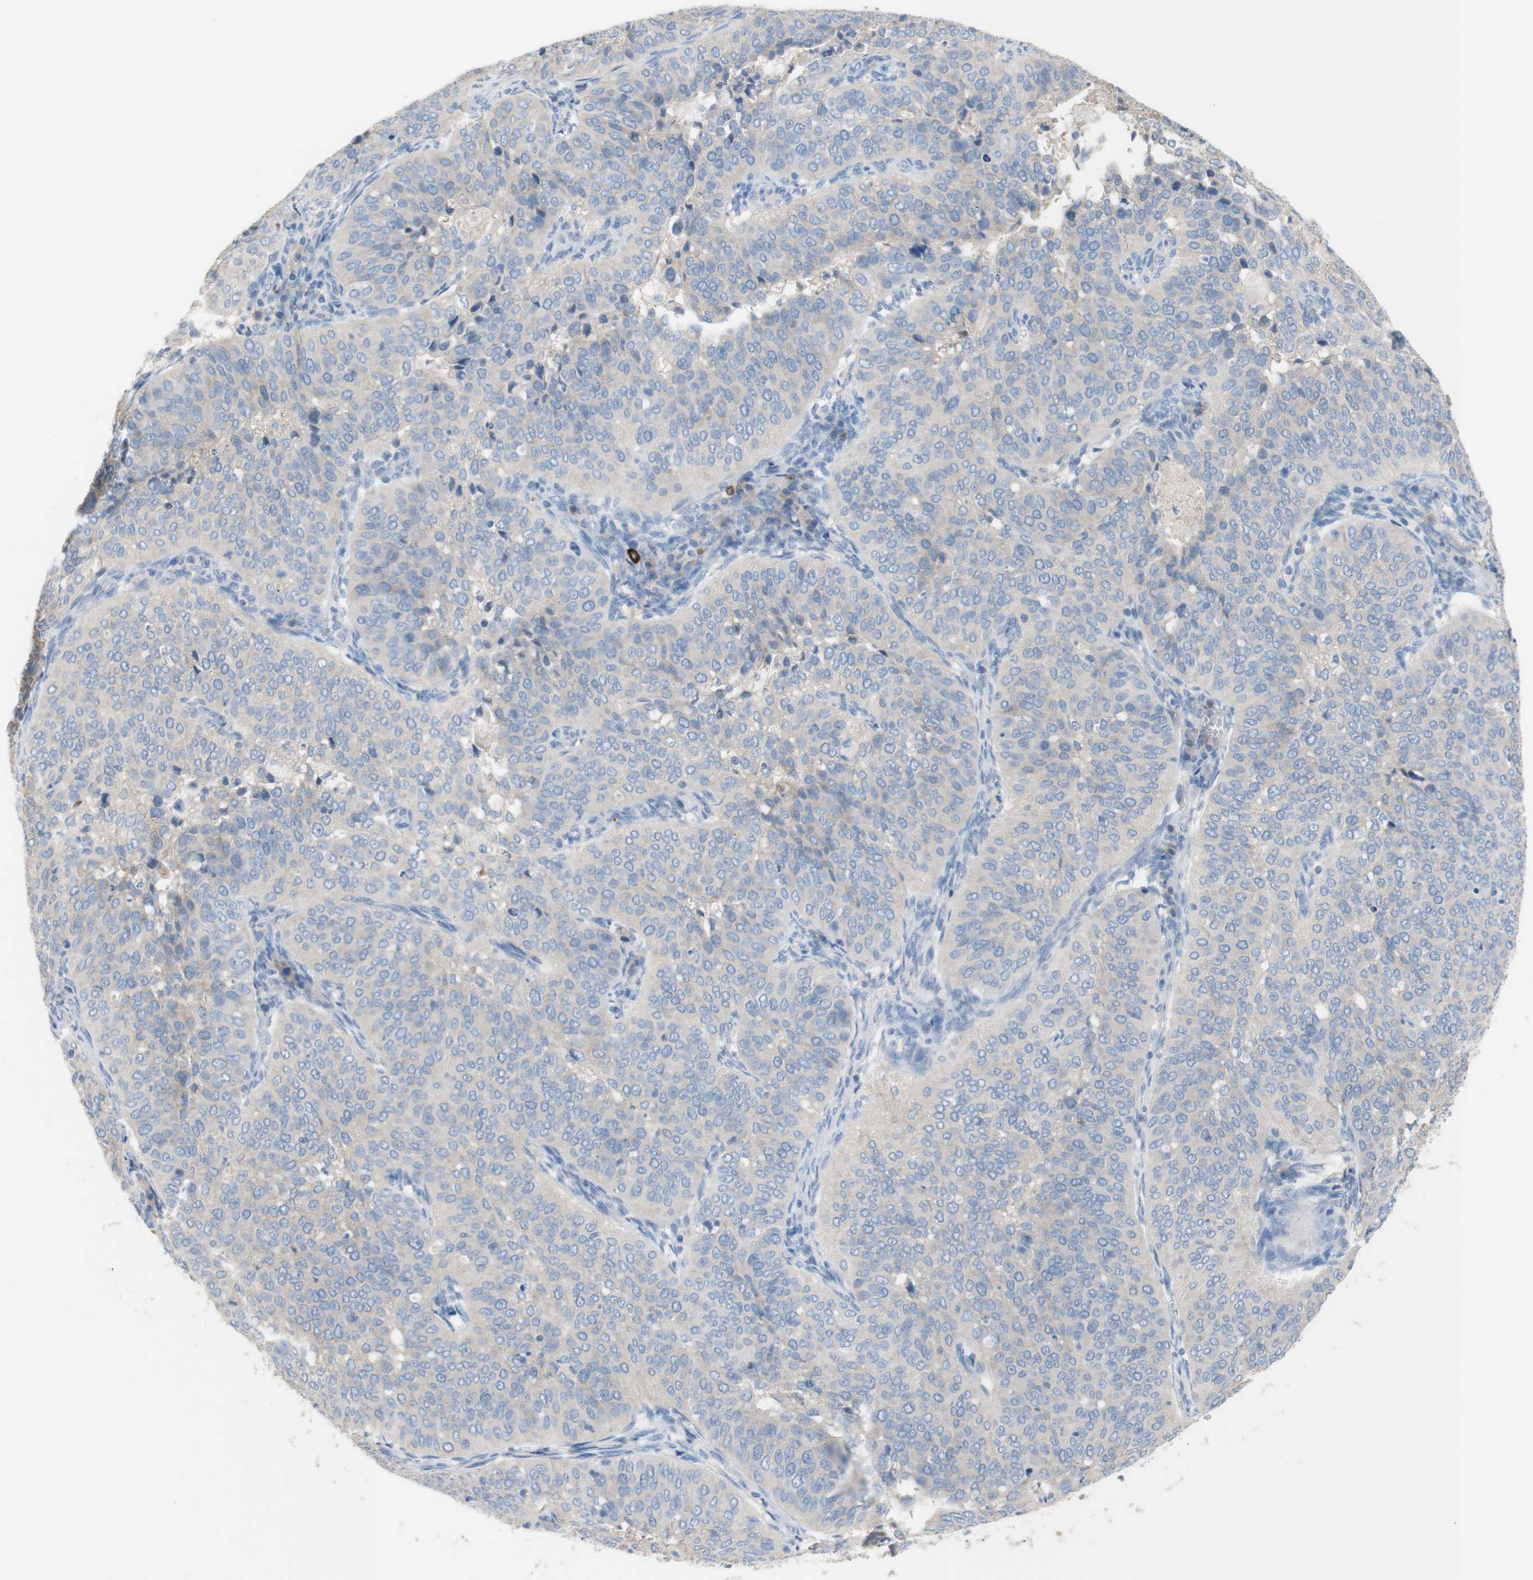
{"staining": {"intensity": "weak", "quantity": ">75%", "location": "cytoplasmic/membranous"}, "tissue": "cervical cancer", "cell_type": "Tumor cells", "image_type": "cancer", "snomed": [{"axis": "morphology", "description": "Normal tissue, NOS"}, {"axis": "morphology", "description": "Squamous cell carcinoma, NOS"}, {"axis": "topography", "description": "Cervix"}], "caption": "The photomicrograph demonstrates immunohistochemical staining of cervical cancer (squamous cell carcinoma). There is weak cytoplasmic/membranous positivity is identified in about >75% of tumor cells.", "gene": "PACSIN1", "patient": {"sex": "female", "age": 39}}